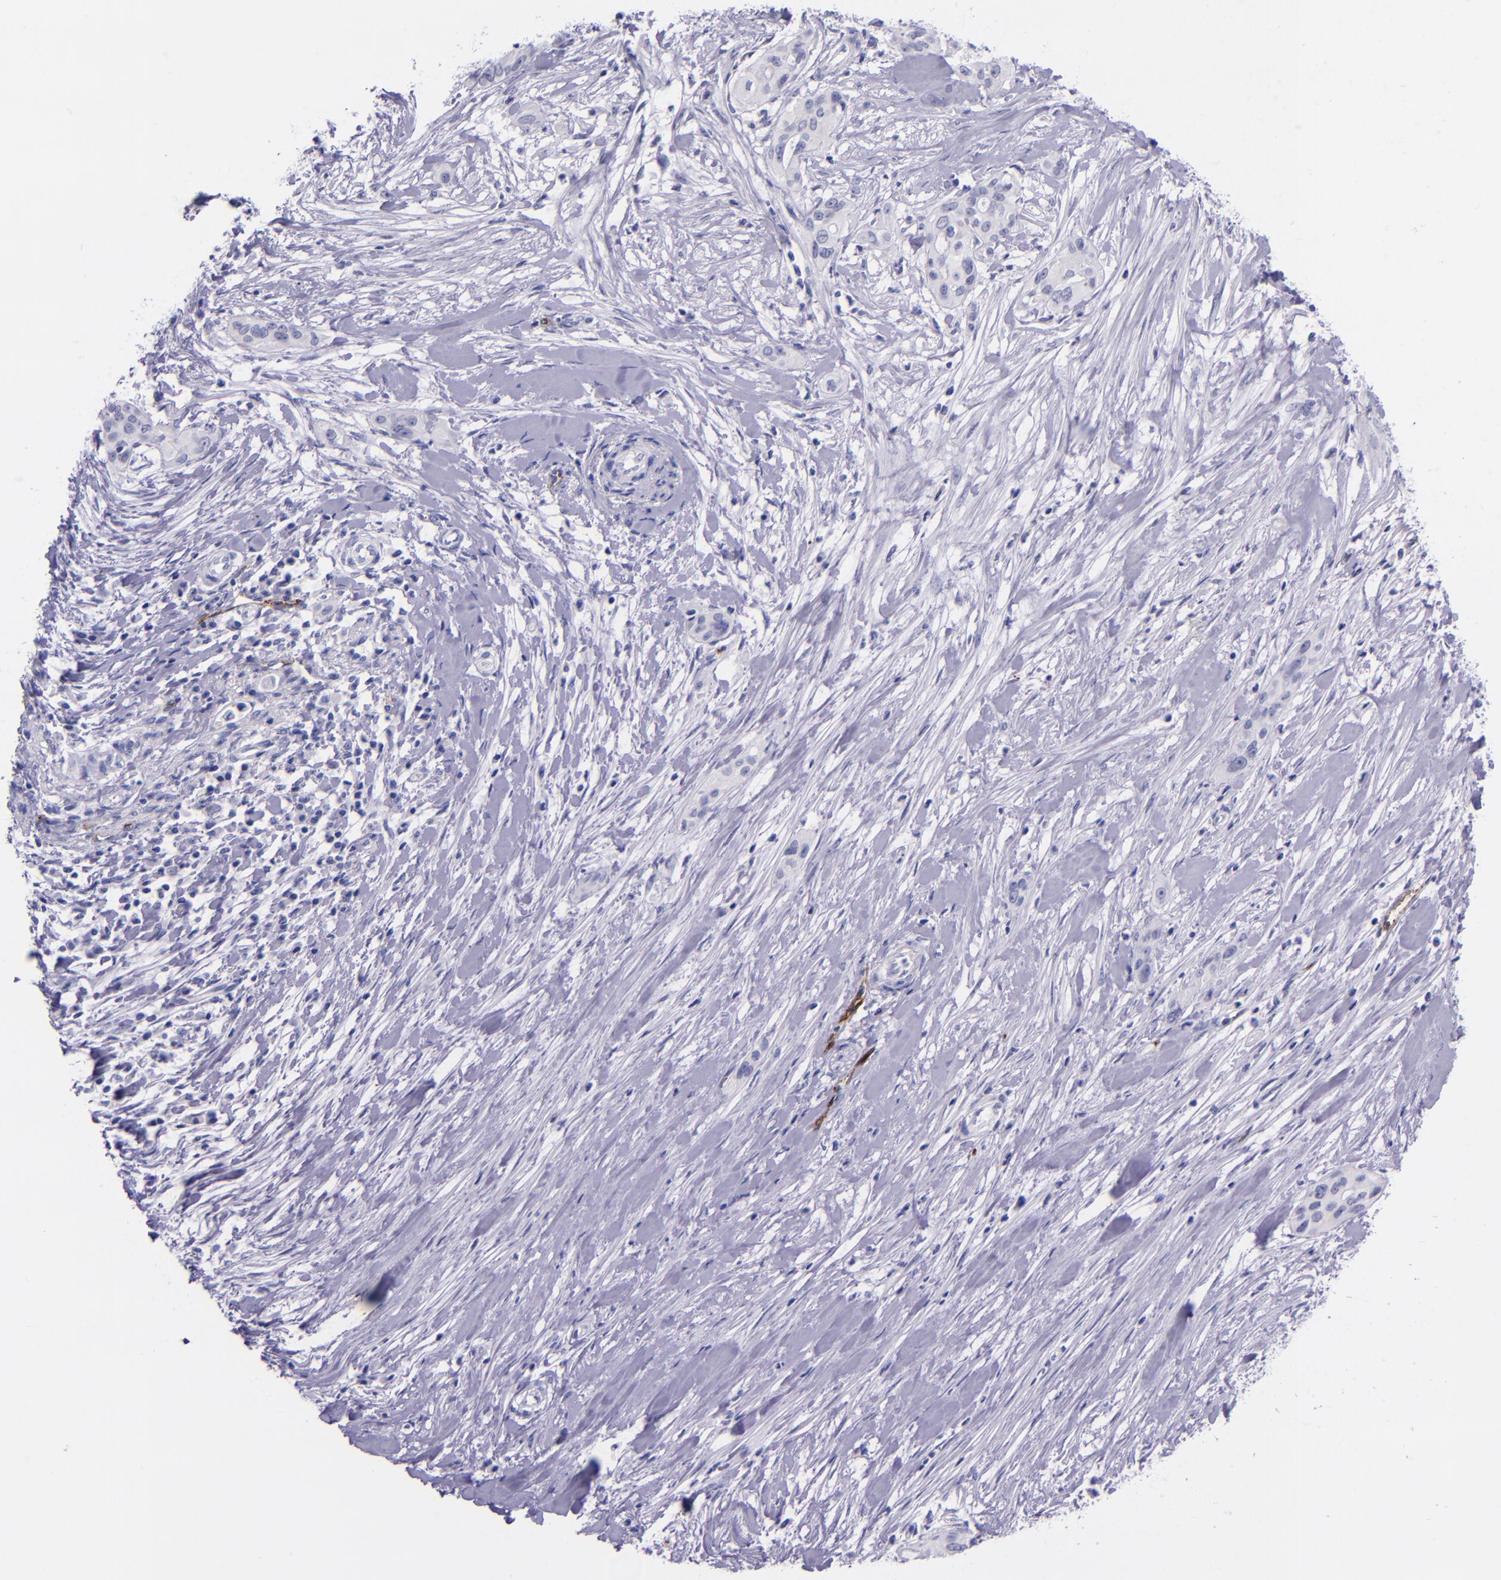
{"staining": {"intensity": "negative", "quantity": "none", "location": "none"}, "tissue": "pancreatic cancer", "cell_type": "Tumor cells", "image_type": "cancer", "snomed": [{"axis": "morphology", "description": "Adenocarcinoma, NOS"}, {"axis": "topography", "description": "Pancreas"}], "caption": "Photomicrograph shows no significant protein staining in tumor cells of pancreatic adenocarcinoma.", "gene": "SELE", "patient": {"sex": "female", "age": 60}}